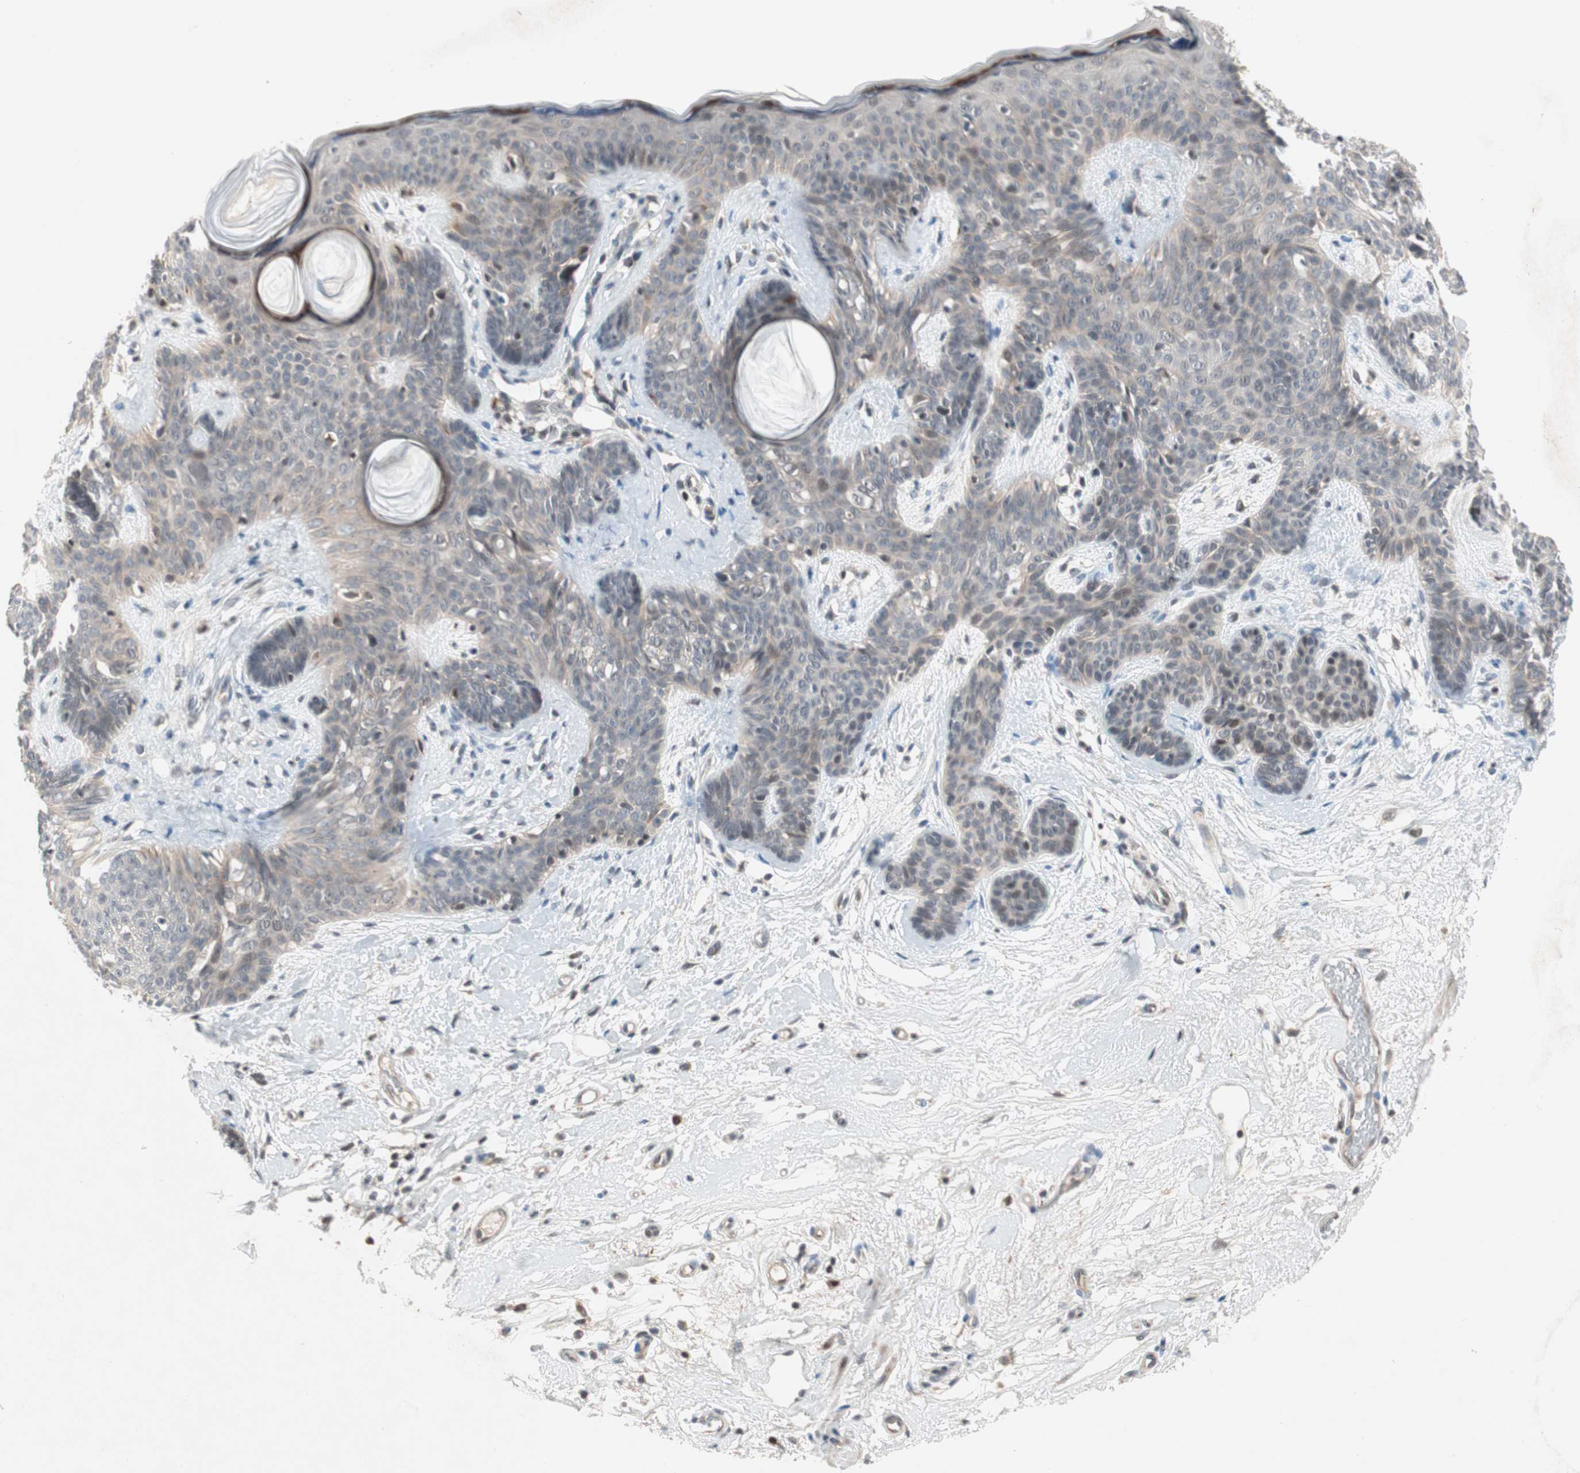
{"staining": {"intensity": "weak", "quantity": "25%-75%", "location": "cytoplasmic/membranous"}, "tissue": "skin cancer", "cell_type": "Tumor cells", "image_type": "cancer", "snomed": [{"axis": "morphology", "description": "Developmental malformation"}, {"axis": "morphology", "description": "Basal cell carcinoma"}, {"axis": "topography", "description": "Skin"}], "caption": "Immunohistochemistry (IHC) histopathology image of skin cancer stained for a protein (brown), which exhibits low levels of weak cytoplasmic/membranous expression in about 25%-75% of tumor cells.", "gene": "PGBD1", "patient": {"sex": "female", "age": 62}}